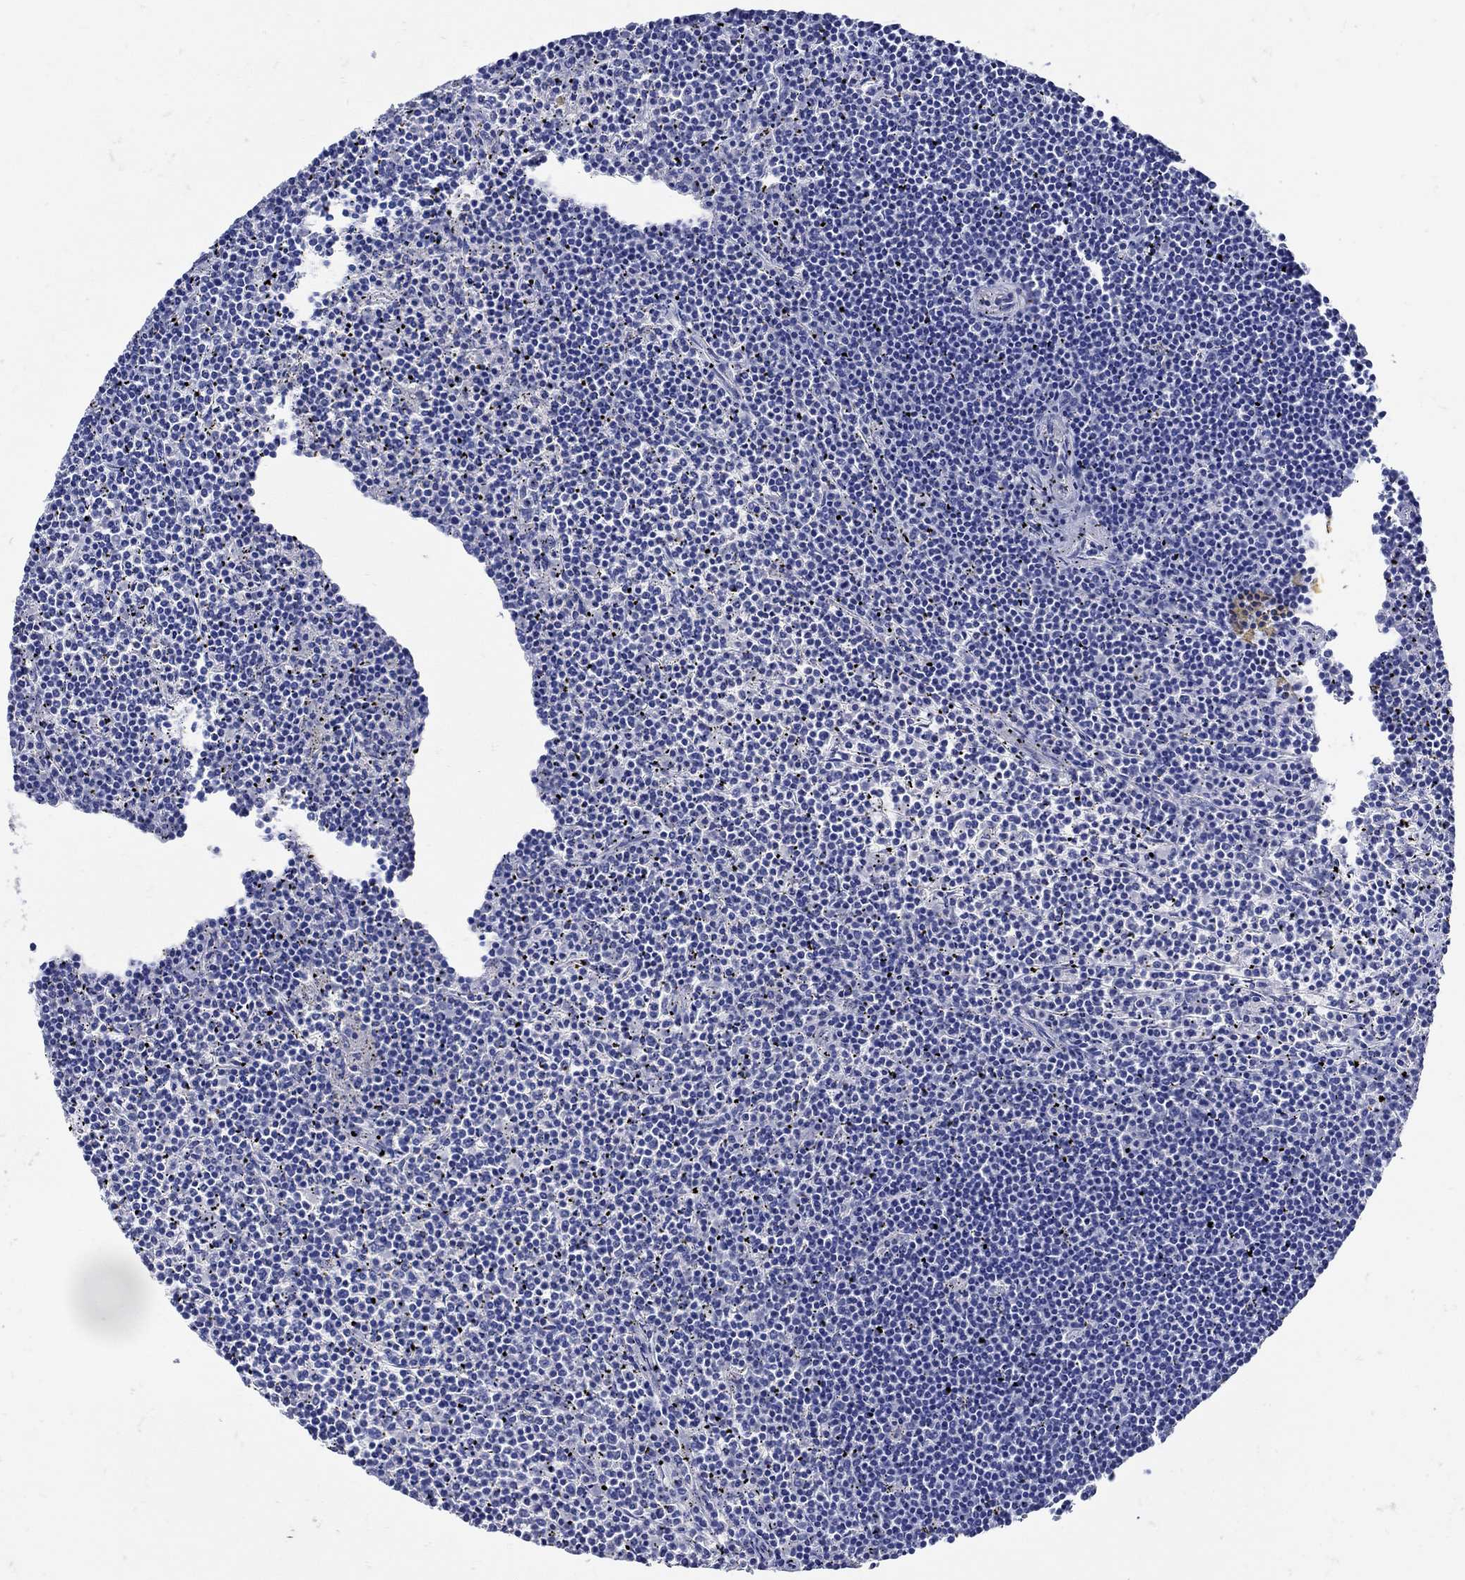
{"staining": {"intensity": "negative", "quantity": "none", "location": "none"}, "tissue": "lymphoma", "cell_type": "Tumor cells", "image_type": "cancer", "snomed": [{"axis": "morphology", "description": "Malignant lymphoma, non-Hodgkin's type, Low grade"}, {"axis": "topography", "description": "Spleen"}], "caption": "Tumor cells show no significant protein staining in lymphoma. (DAB immunohistochemistry (IHC) visualized using brightfield microscopy, high magnification).", "gene": "NOS1", "patient": {"sex": "female", "age": 19}}